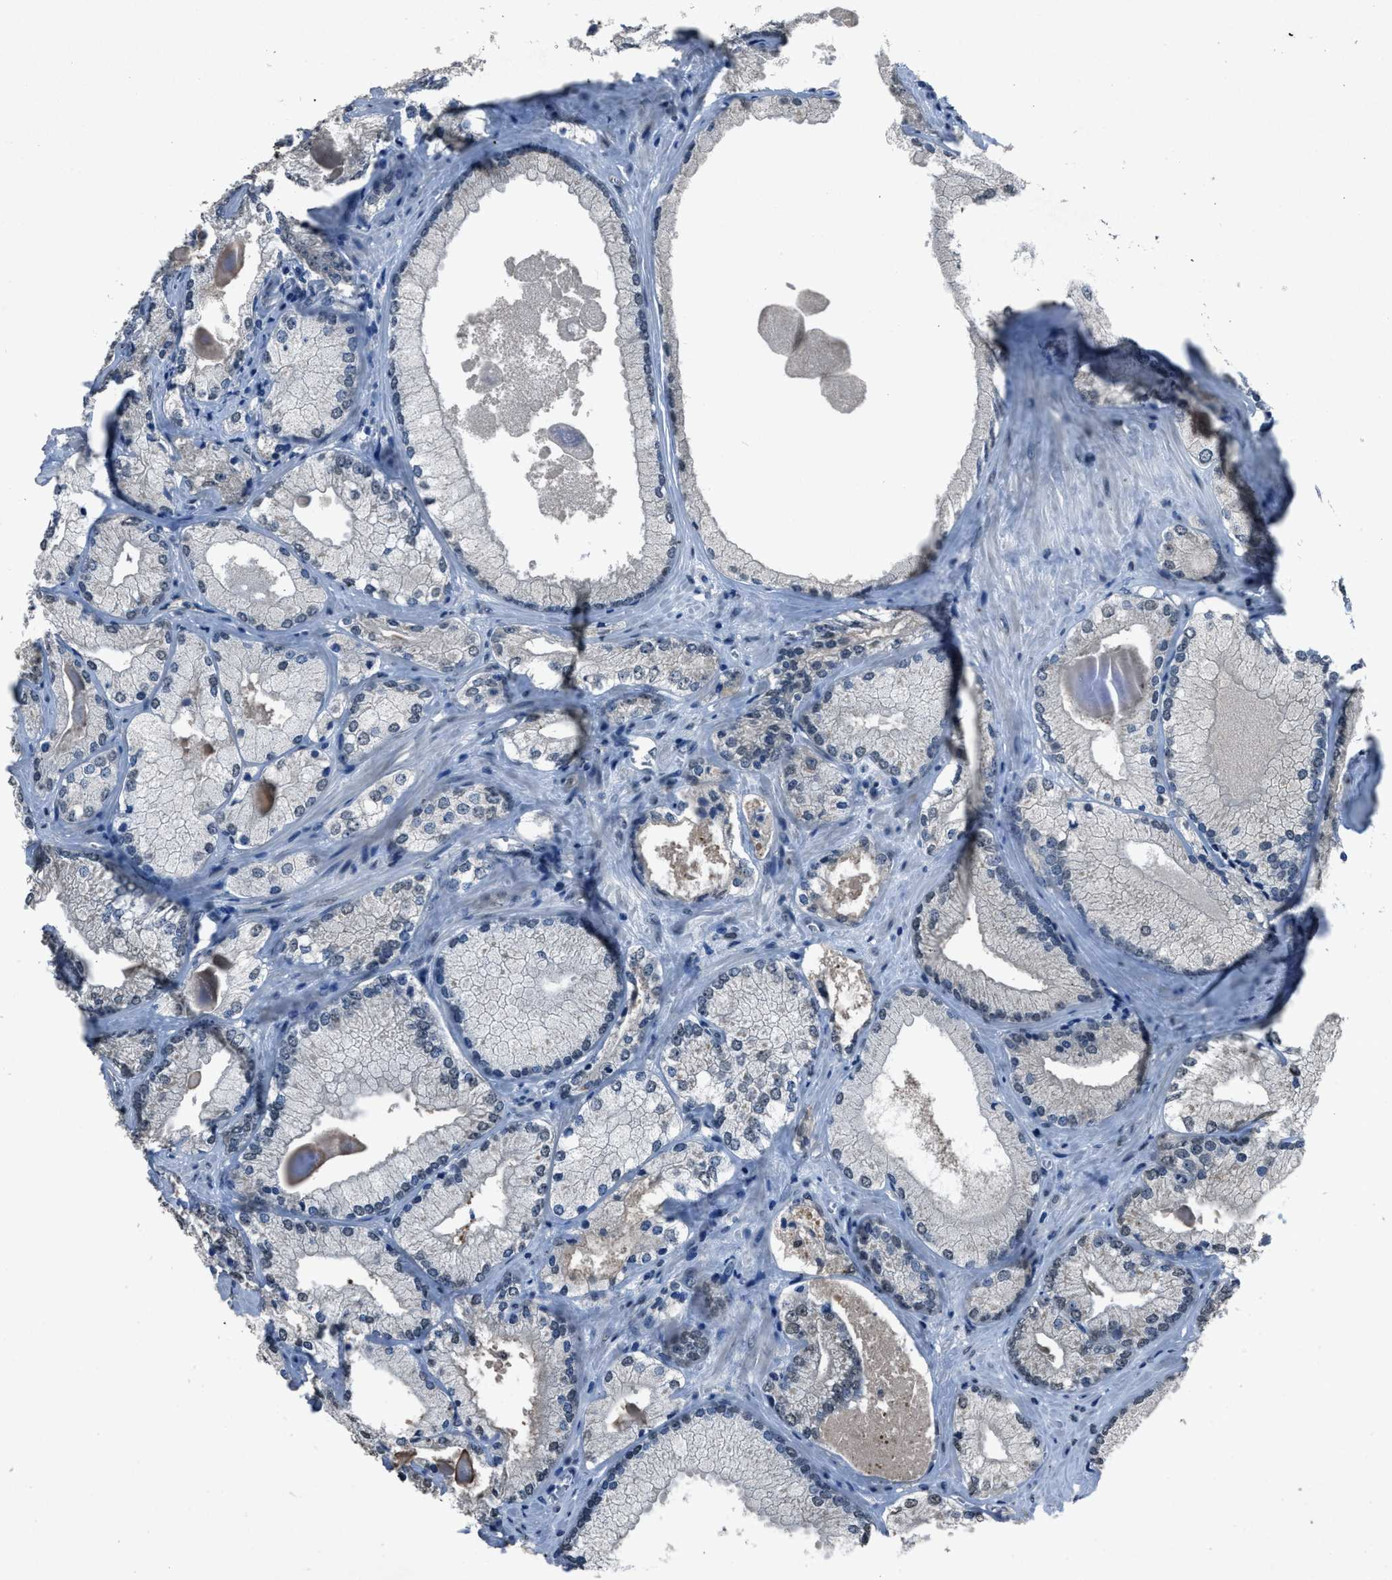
{"staining": {"intensity": "negative", "quantity": "none", "location": "none"}, "tissue": "prostate cancer", "cell_type": "Tumor cells", "image_type": "cancer", "snomed": [{"axis": "morphology", "description": "Adenocarcinoma, Low grade"}, {"axis": "topography", "description": "Prostate"}], "caption": "Image shows no significant protein staining in tumor cells of prostate cancer. (IHC, brightfield microscopy, high magnification).", "gene": "DUSP19", "patient": {"sex": "male", "age": 65}}